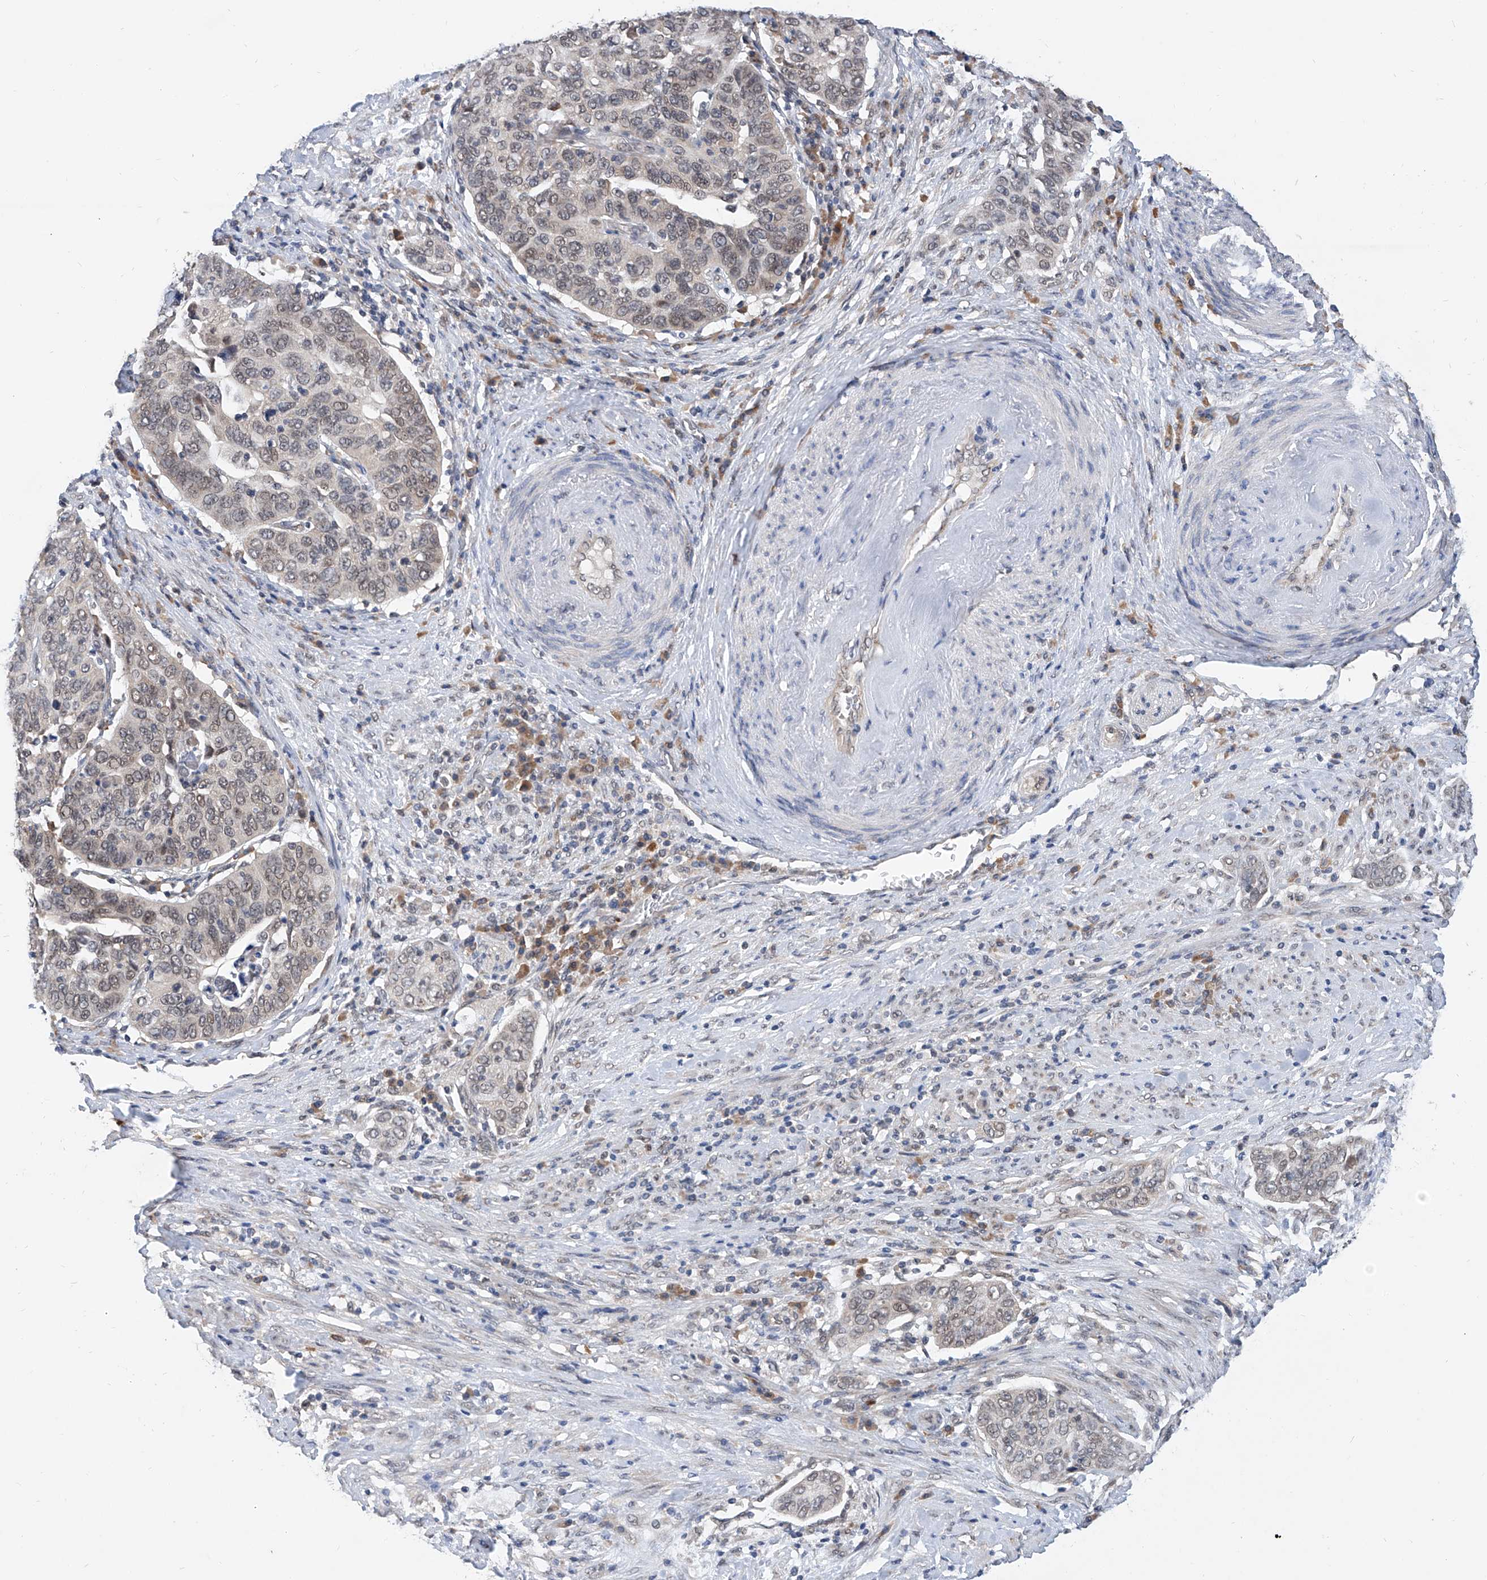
{"staining": {"intensity": "weak", "quantity": "<25%", "location": "nuclear"}, "tissue": "cervical cancer", "cell_type": "Tumor cells", "image_type": "cancer", "snomed": [{"axis": "morphology", "description": "Squamous cell carcinoma, NOS"}, {"axis": "topography", "description": "Cervix"}], "caption": "High power microscopy histopathology image of an immunohistochemistry micrograph of cervical cancer, revealing no significant positivity in tumor cells.", "gene": "CARMIL3", "patient": {"sex": "female", "age": 60}}